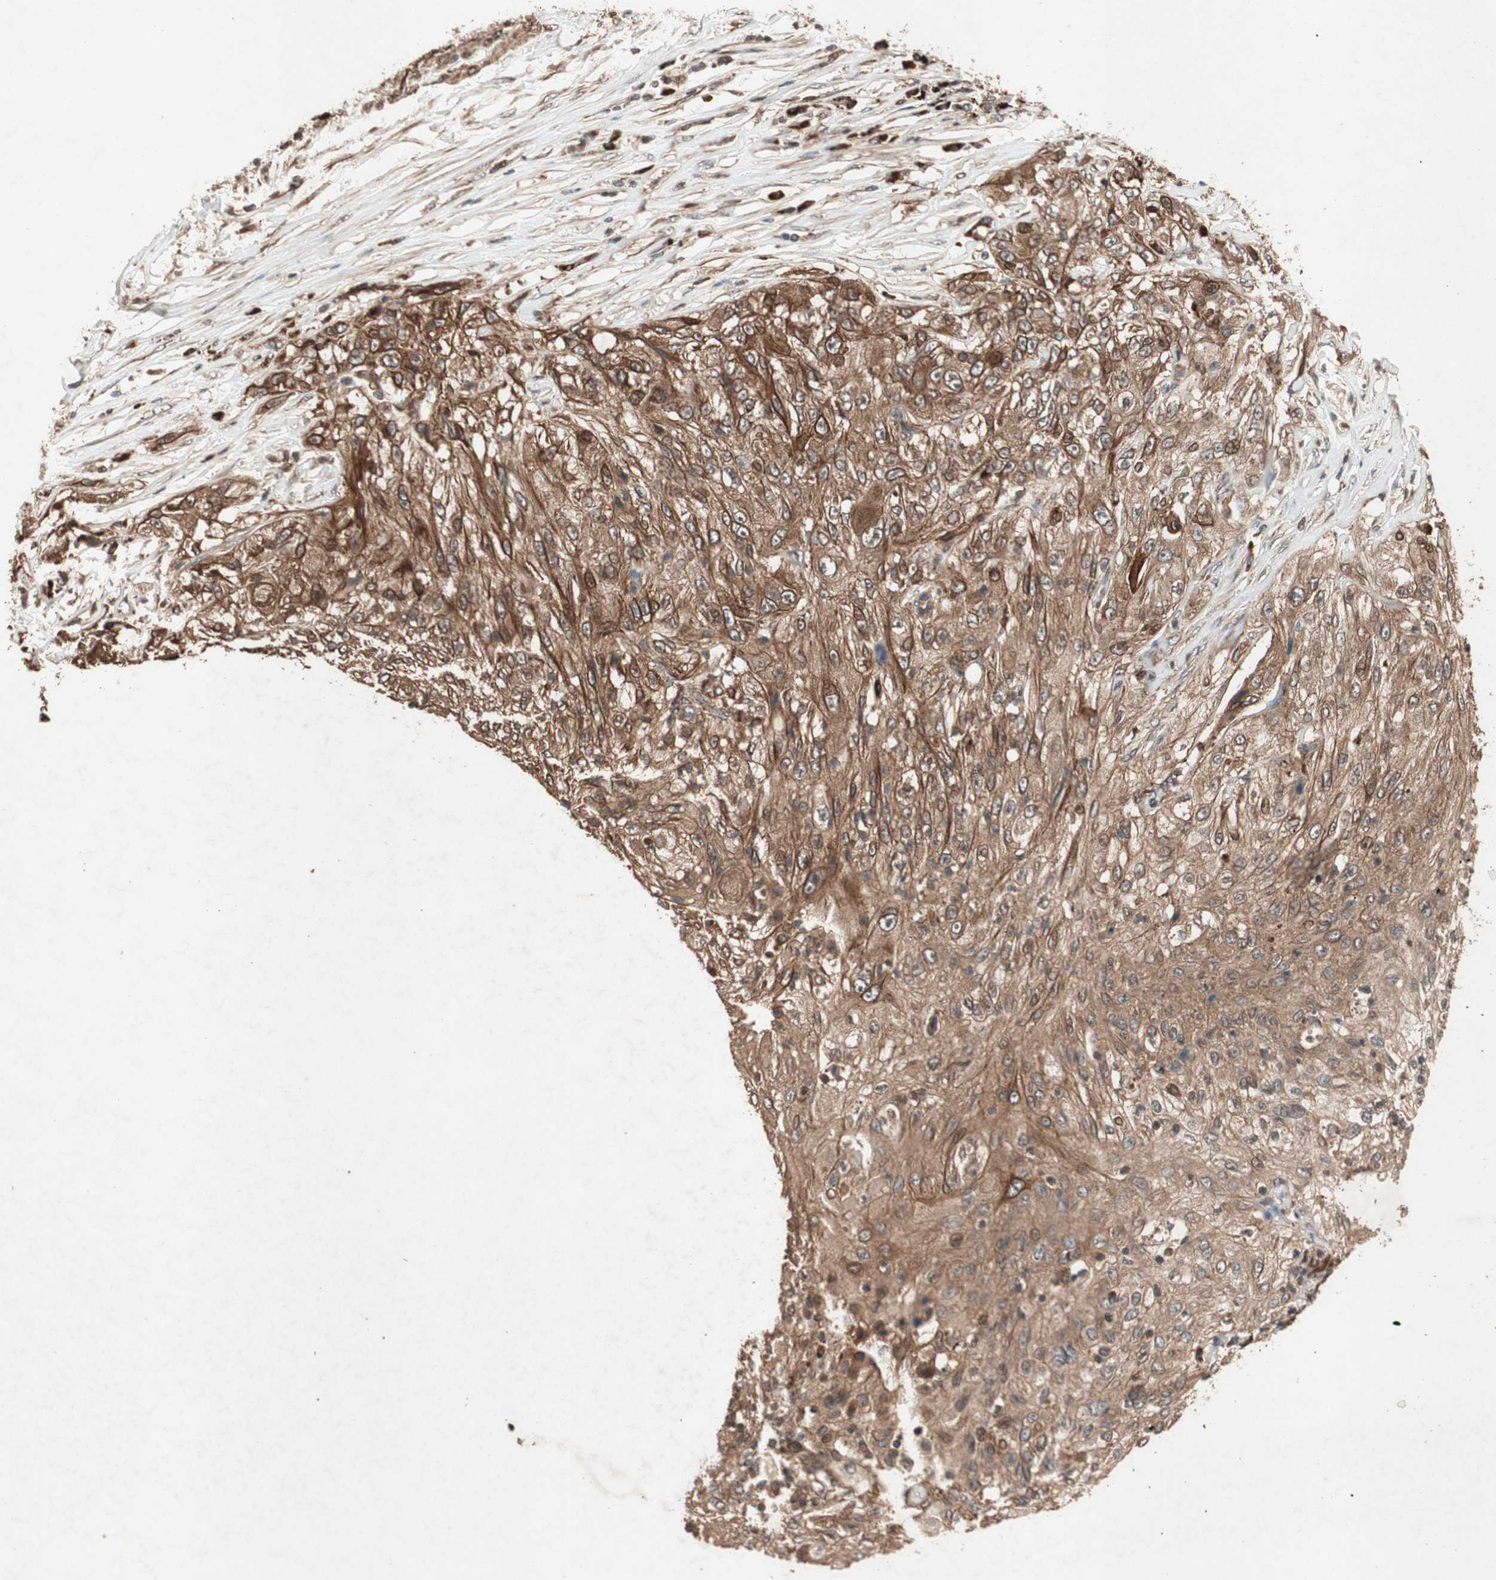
{"staining": {"intensity": "moderate", "quantity": ">75%", "location": "cytoplasmic/membranous"}, "tissue": "lung cancer", "cell_type": "Tumor cells", "image_type": "cancer", "snomed": [{"axis": "morphology", "description": "Inflammation, NOS"}, {"axis": "morphology", "description": "Squamous cell carcinoma, NOS"}, {"axis": "topography", "description": "Lymph node"}, {"axis": "topography", "description": "Soft tissue"}, {"axis": "topography", "description": "Lung"}], "caption": "A histopathology image showing moderate cytoplasmic/membranous staining in about >75% of tumor cells in lung cancer, as visualized by brown immunohistochemical staining.", "gene": "RAB1A", "patient": {"sex": "male", "age": 66}}